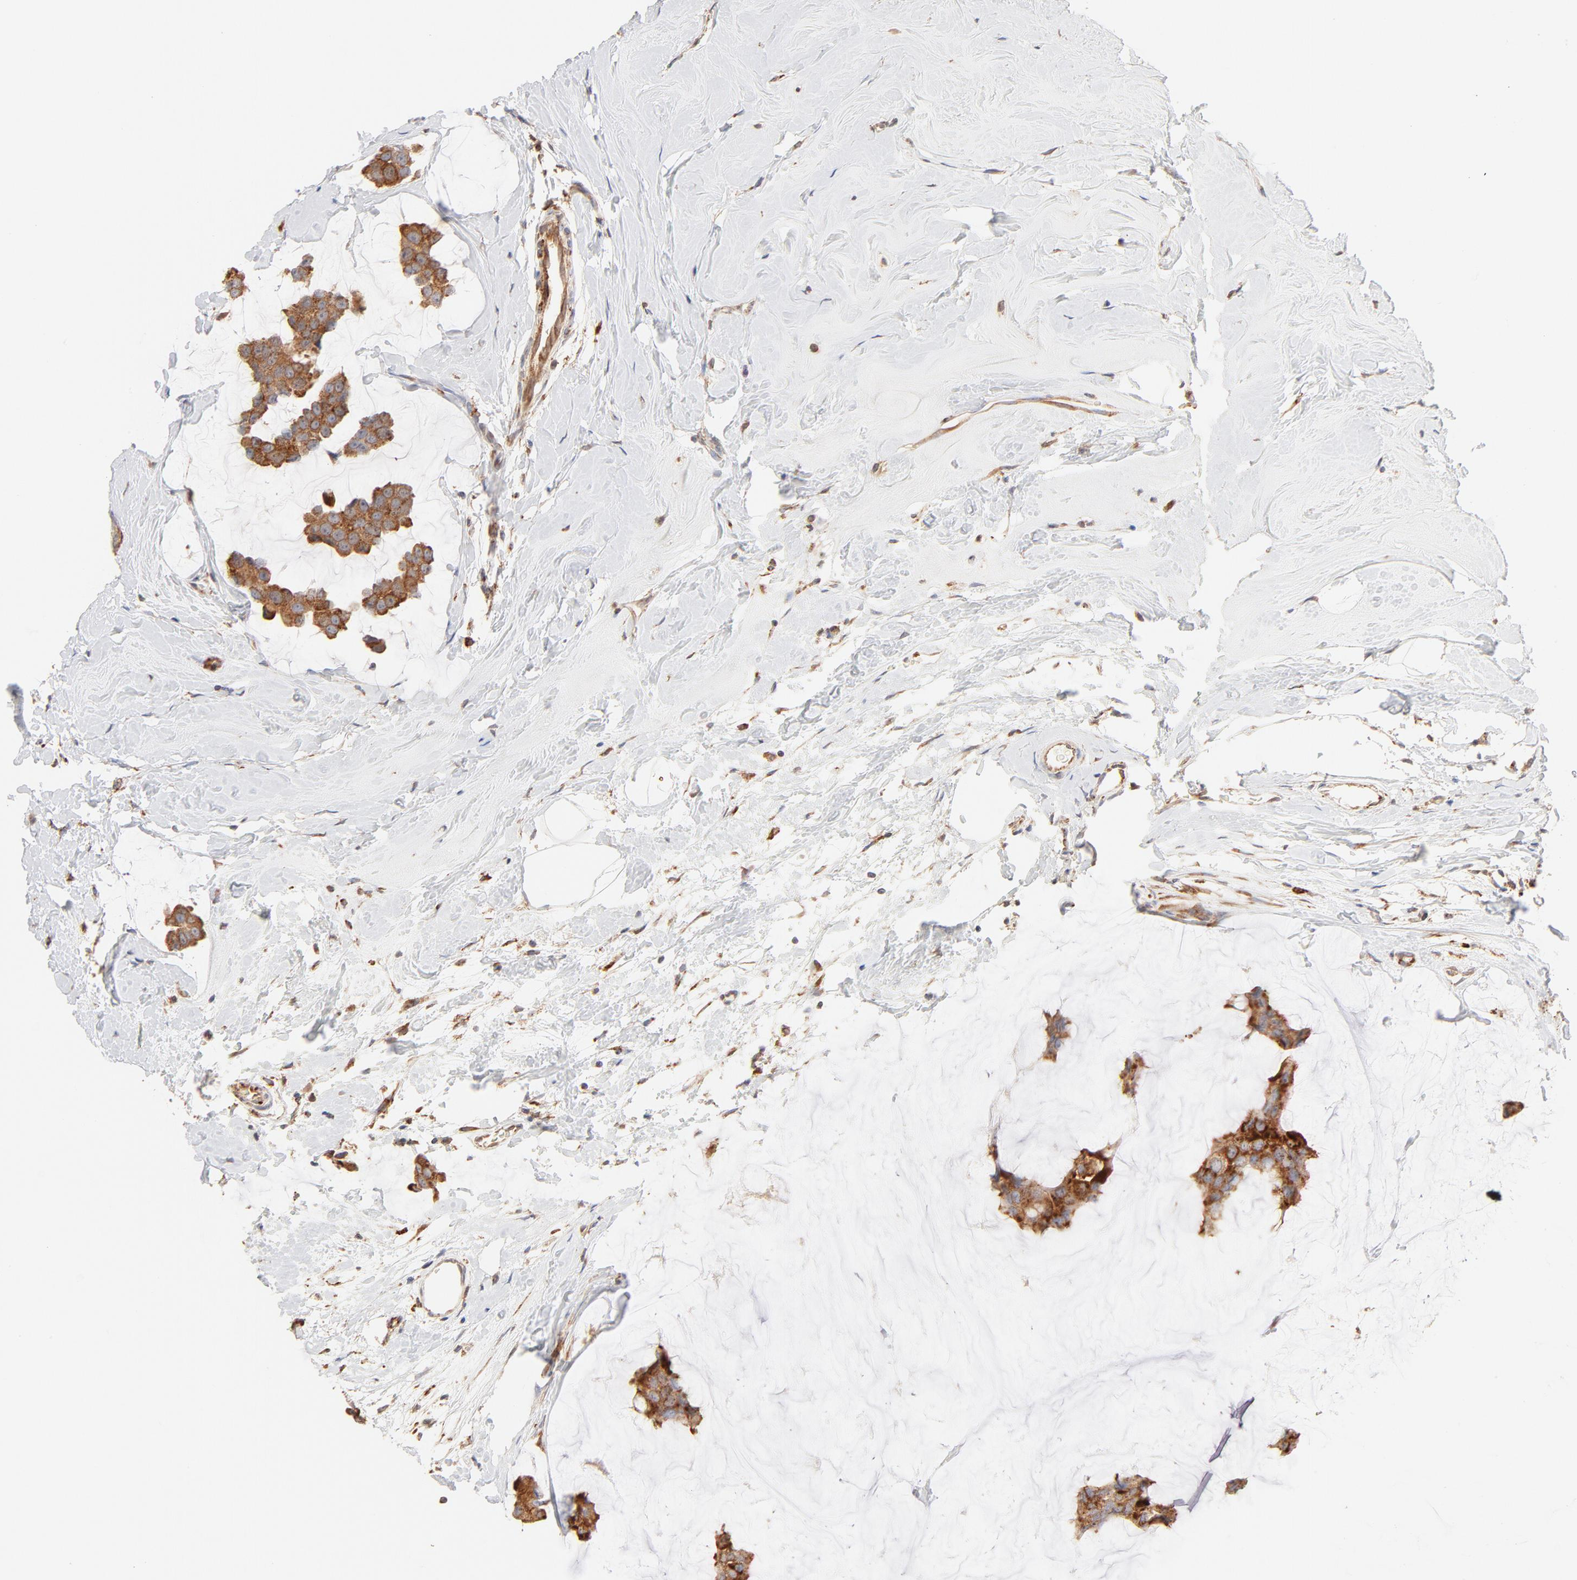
{"staining": {"intensity": "strong", "quantity": ">75%", "location": "cytoplasmic/membranous"}, "tissue": "breast cancer", "cell_type": "Tumor cells", "image_type": "cancer", "snomed": [{"axis": "morphology", "description": "Normal tissue, NOS"}, {"axis": "morphology", "description": "Duct carcinoma"}, {"axis": "topography", "description": "Breast"}], "caption": "Intraductal carcinoma (breast) was stained to show a protein in brown. There is high levels of strong cytoplasmic/membranous positivity in approximately >75% of tumor cells.", "gene": "PARP12", "patient": {"sex": "female", "age": 50}}